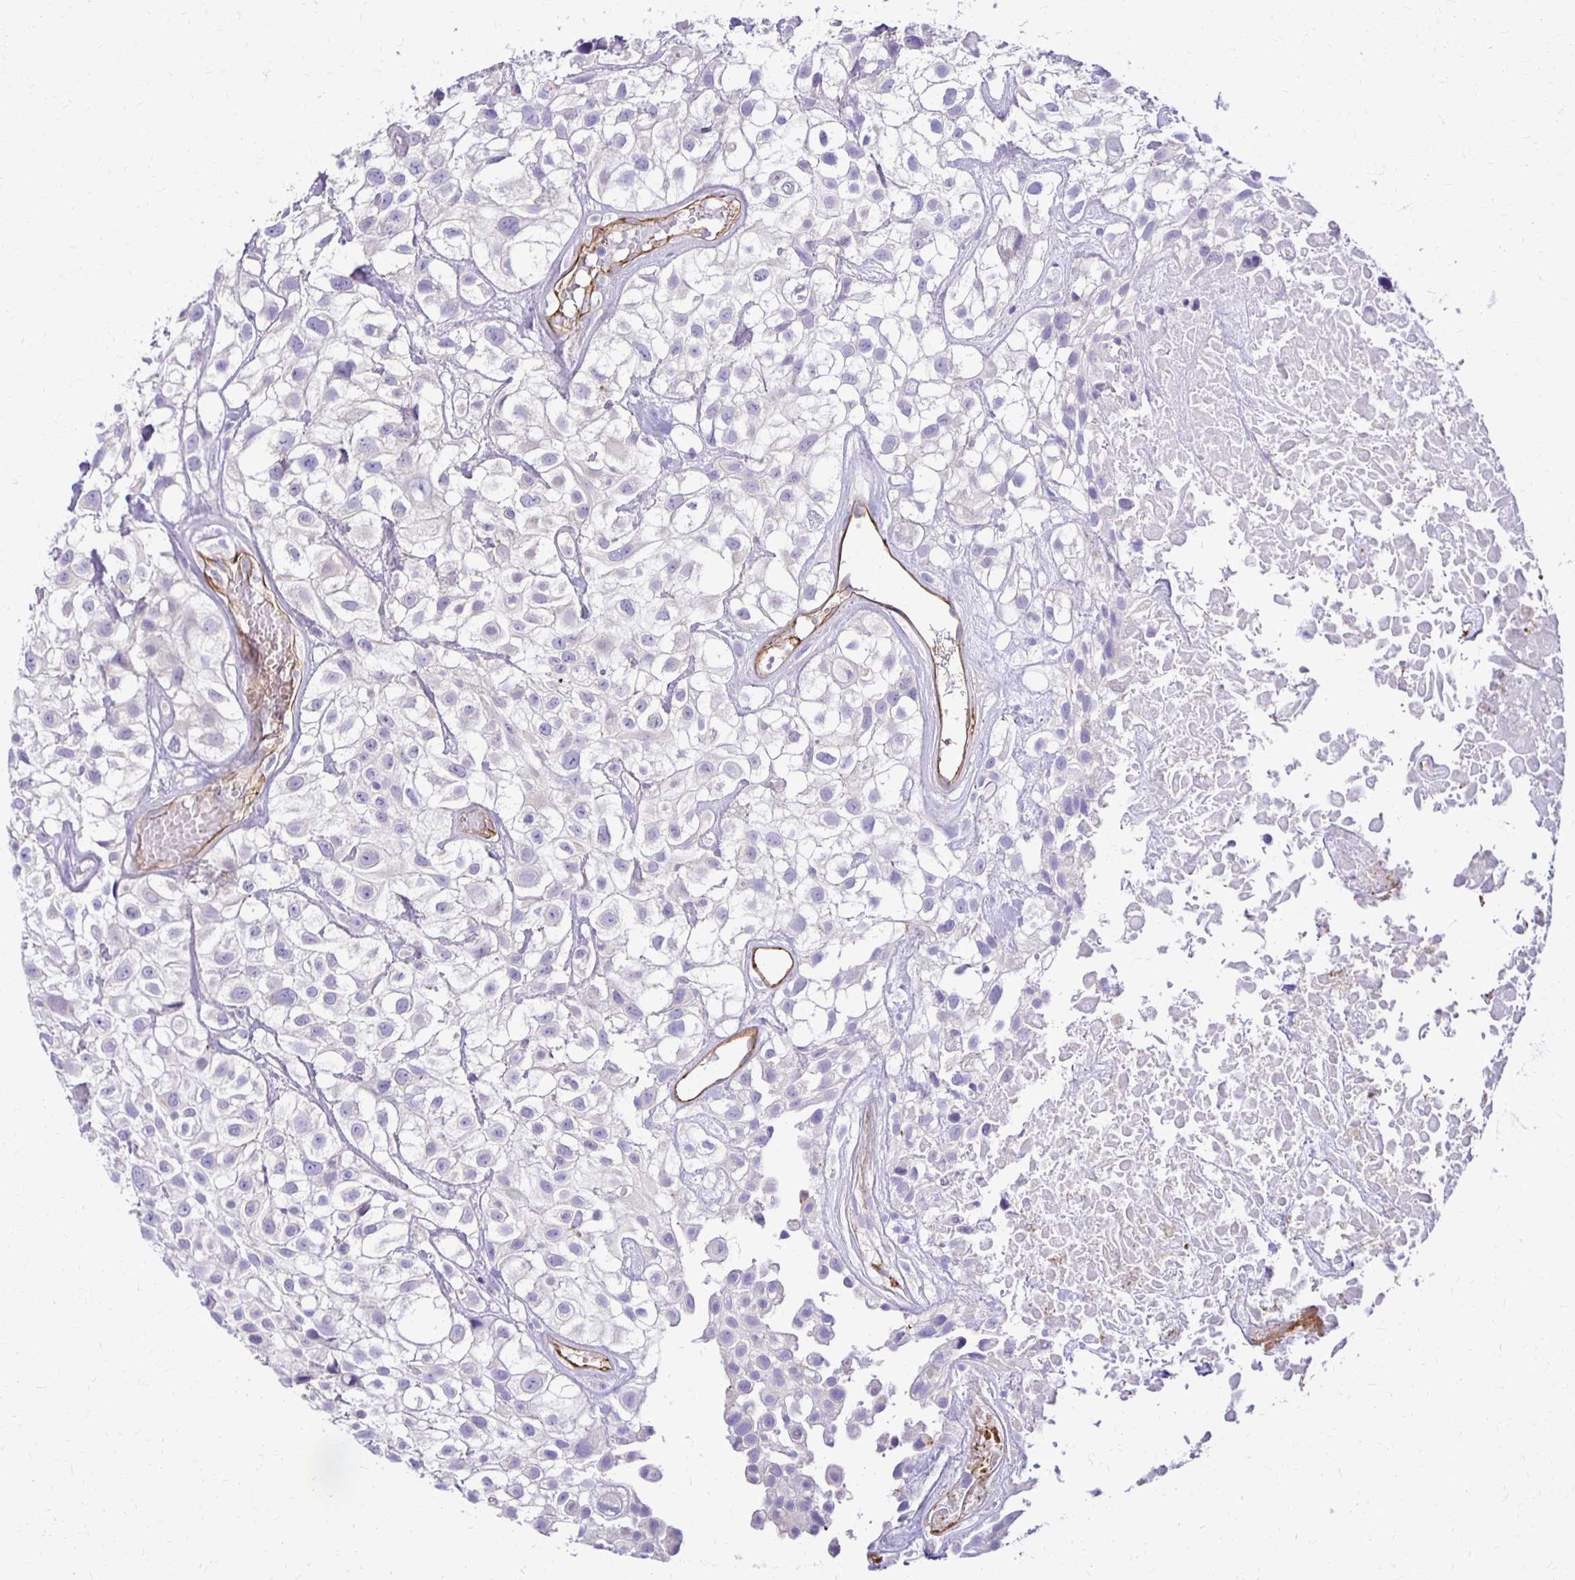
{"staining": {"intensity": "negative", "quantity": "none", "location": "none"}, "tissue": "urothelial cancer", "cell_type": "Tumor cells", "image_type": "cancer", "snomed": [{"axis": "morphology", "description": "Urothelial carcinoma, High grade"}, {"axis": "topography", "description": "Urinary bladder"}], "caption": "High magnification brightfield microscopy of urothelial cancer stained with DAB (3,3'-diaminobenzidine) (brown) and counterstained with hematoxylin (blue): tumor cells show no significant positivity. Brightfield microscopy of immunohistochemistry (IHC) stained with DAB (3,3'-diaminobenzidine) (brown) and hematoxylin (blue), captured at high magnification.", "gene": "TTYH1", "patient": {"sex": "male", "age": 56}}